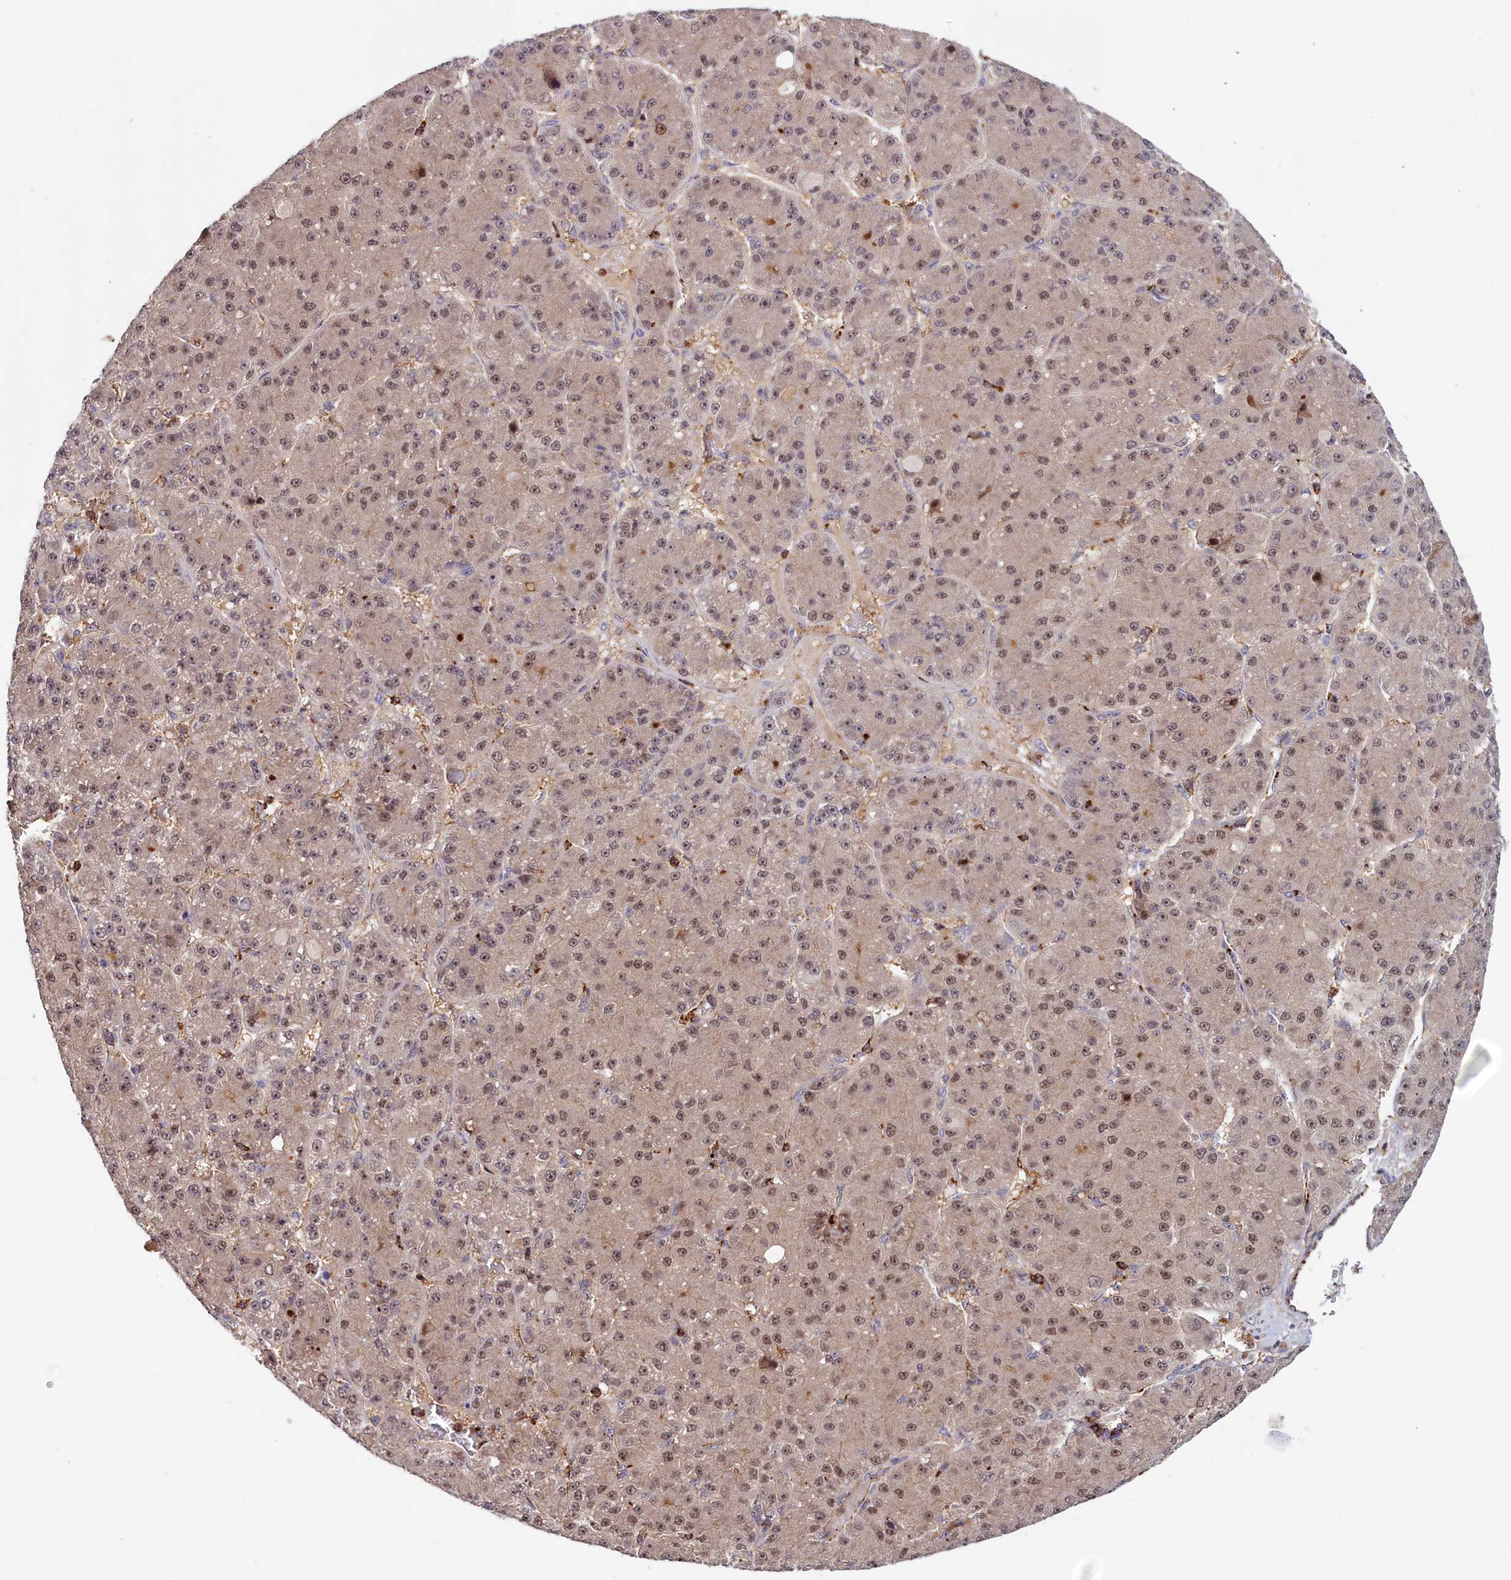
{"staining": {"intensity": "weak", "quantity": "25%-75%", "location": "nuclear"}, "tissue": "liver cancer", "cell_type": "Tumor cells", "image_type": "cancer", "snomed": [{"axis": "morphology", "description": "Carcinoma, Hepatocellular, NOS"}, {"axis": "topography", "description": "Liver"}], "caption": "Protein staining shows weak nuclear positivity in approximately 25%-75% of tumor cells in liver cancer (hepatocellular carcinoma). (DAB (3,3'-diaminobenzidine) IHC with brightfield microscopy, high magnification).", "gene": "NEURL4", "patient": {"sex": "male", "age": 67}}